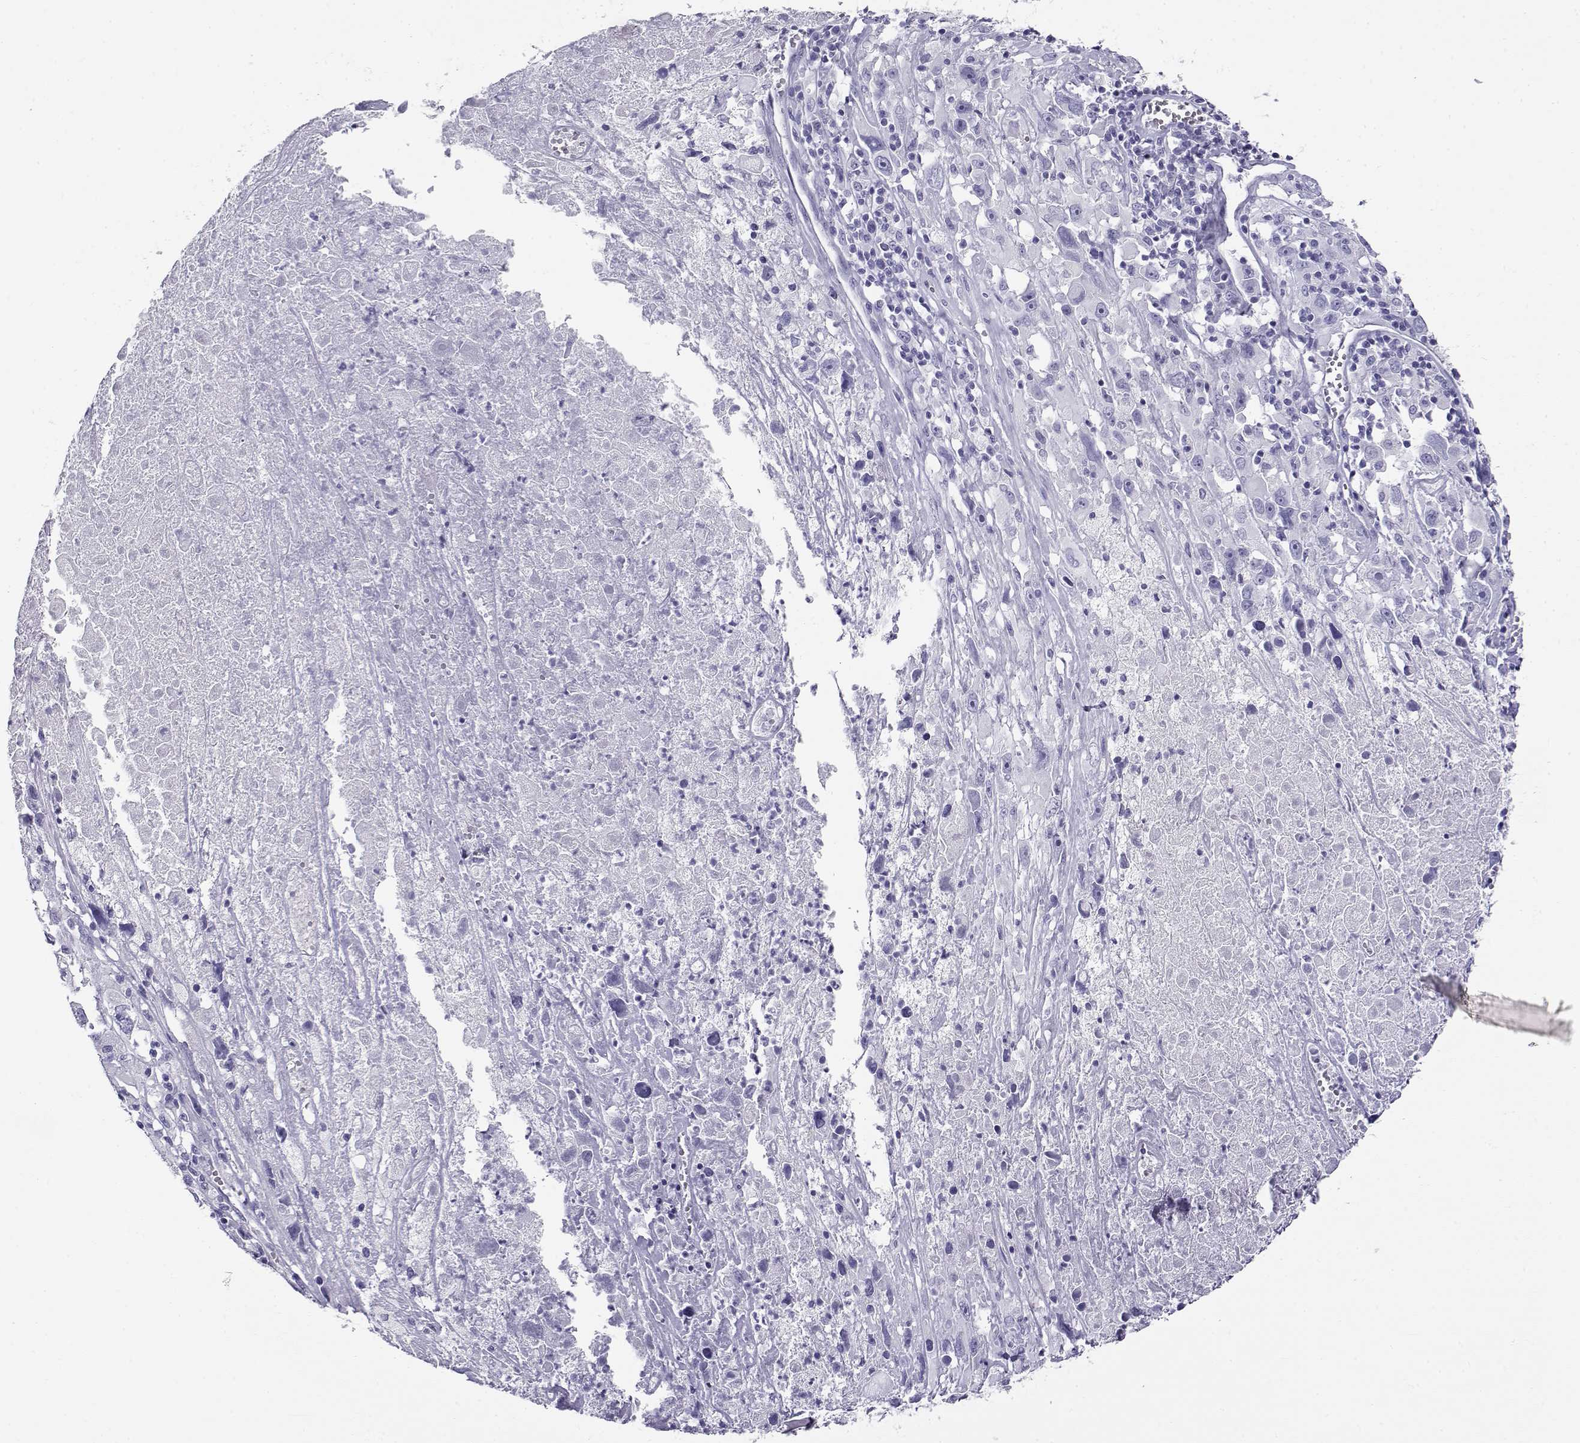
{"staining": {"intensity": "negative", "quantity": "none", "location": "none"}, "tissue": "melanoma", "cell_type": "Tumor cells", "image_type": "cancer", "snomed": [{"axis": "morphology", "description": "Malignant melanoma, Metastatic site"}, {"axis": "topography", "description": "Lymph node"}], "caption": "IHC histopathology image of neoplastic tissue: human malignant melanoma (metastatic site) stained with DAB exhibits no significant protein staining in tumor cells. (Stains: DAB (3,3'-diaminobenzidine) immunohistochemistry (IHC) with hematoxylin counter stain, Microscopy: brightfield microscopy at high magnification).", "gene": "CABS1", "patient": {"sex": "male", "age": 50}}